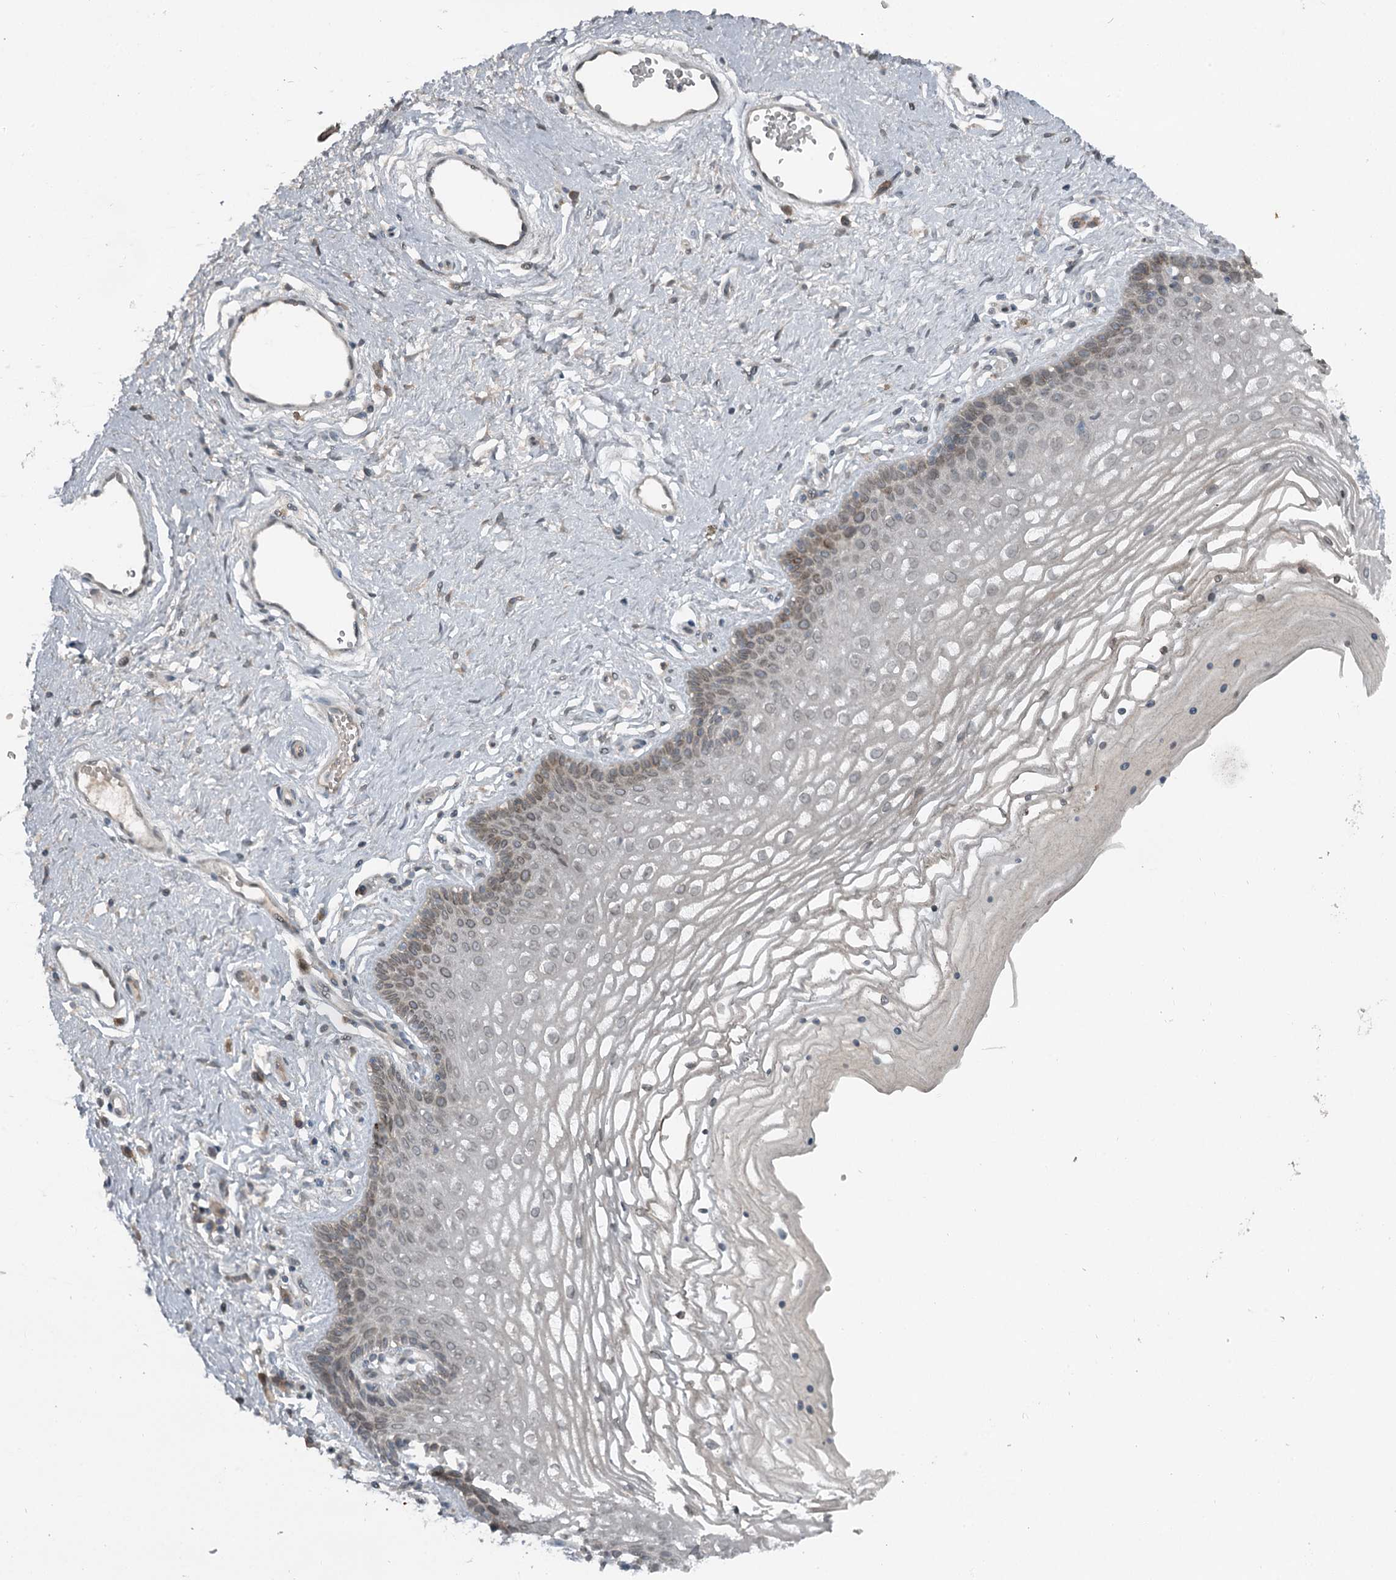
{"staining": {"intensity": "weak", "quantity": "<25%", "location": "cytoplasmic/membranous,nuclear"}, "tissue": "vagina", "cell_type": "Squamous epithelial cells", "image_type": "normal", "snomed": [{"axis": "morphology", "description": "Normal tissue, NOS"}, {"axis": "topography", "description": "Vagina"}], "caption": "This is an immunohistochemistry (IHC) micrograph of unremarkable vagina. There is no expression in squamous epithelial cells.", "gene": "SLC39A8", "patient": {"sex": "female", "age": 46}}